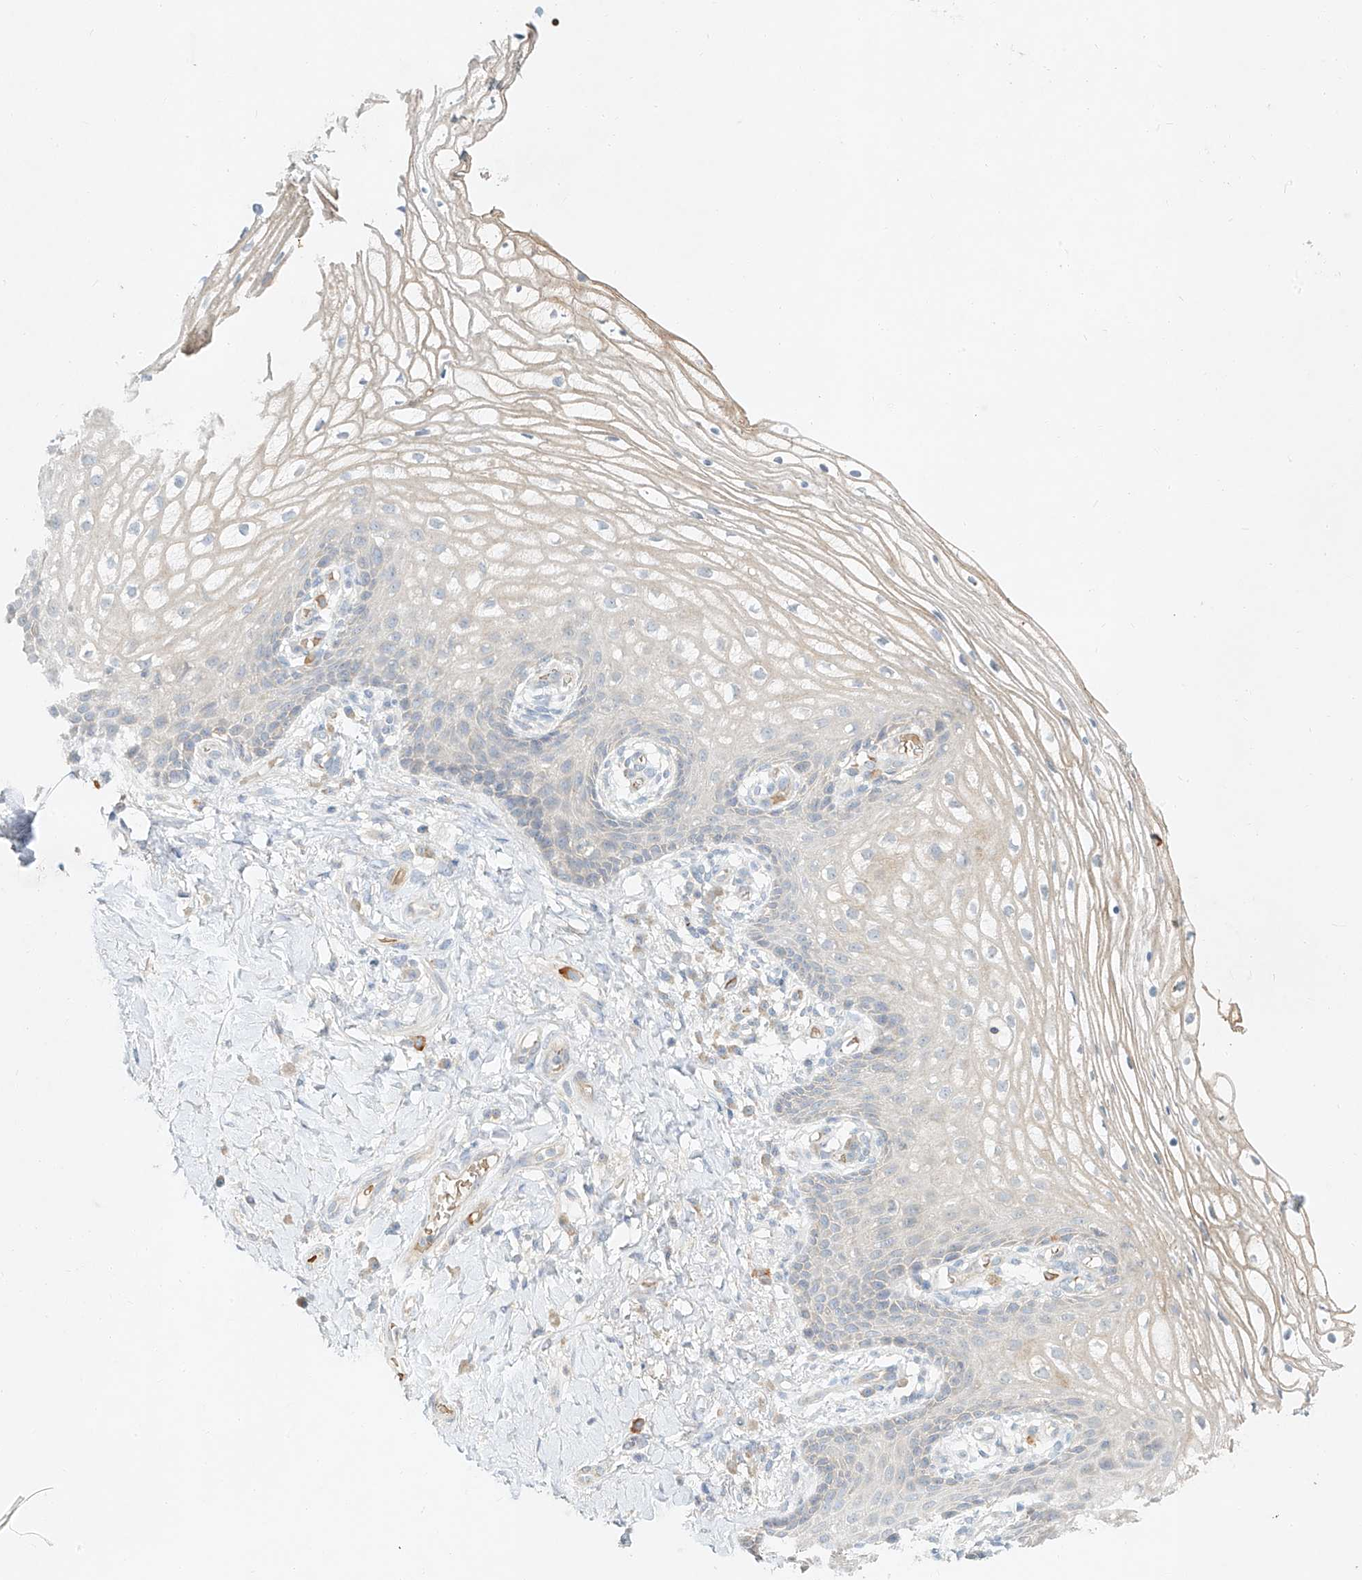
{"staining": {"intensity": "negative", "quantity": "none", "location": "none"}, "tissue": "vagina", "cell_type": "Squamous epithelial cells", "image_type": "normal", "snomed": [{"axis": "morphology", "description": "Normal tissue, NOS"}, {"axis": "topography", "description": "Vagina"}], "caption": "Histopathology image shows no significant protein staining in squamous epithelial cells of benign vagina.", "gene": "SYTL3", "patient": {"sex": "female", "age": 60}}